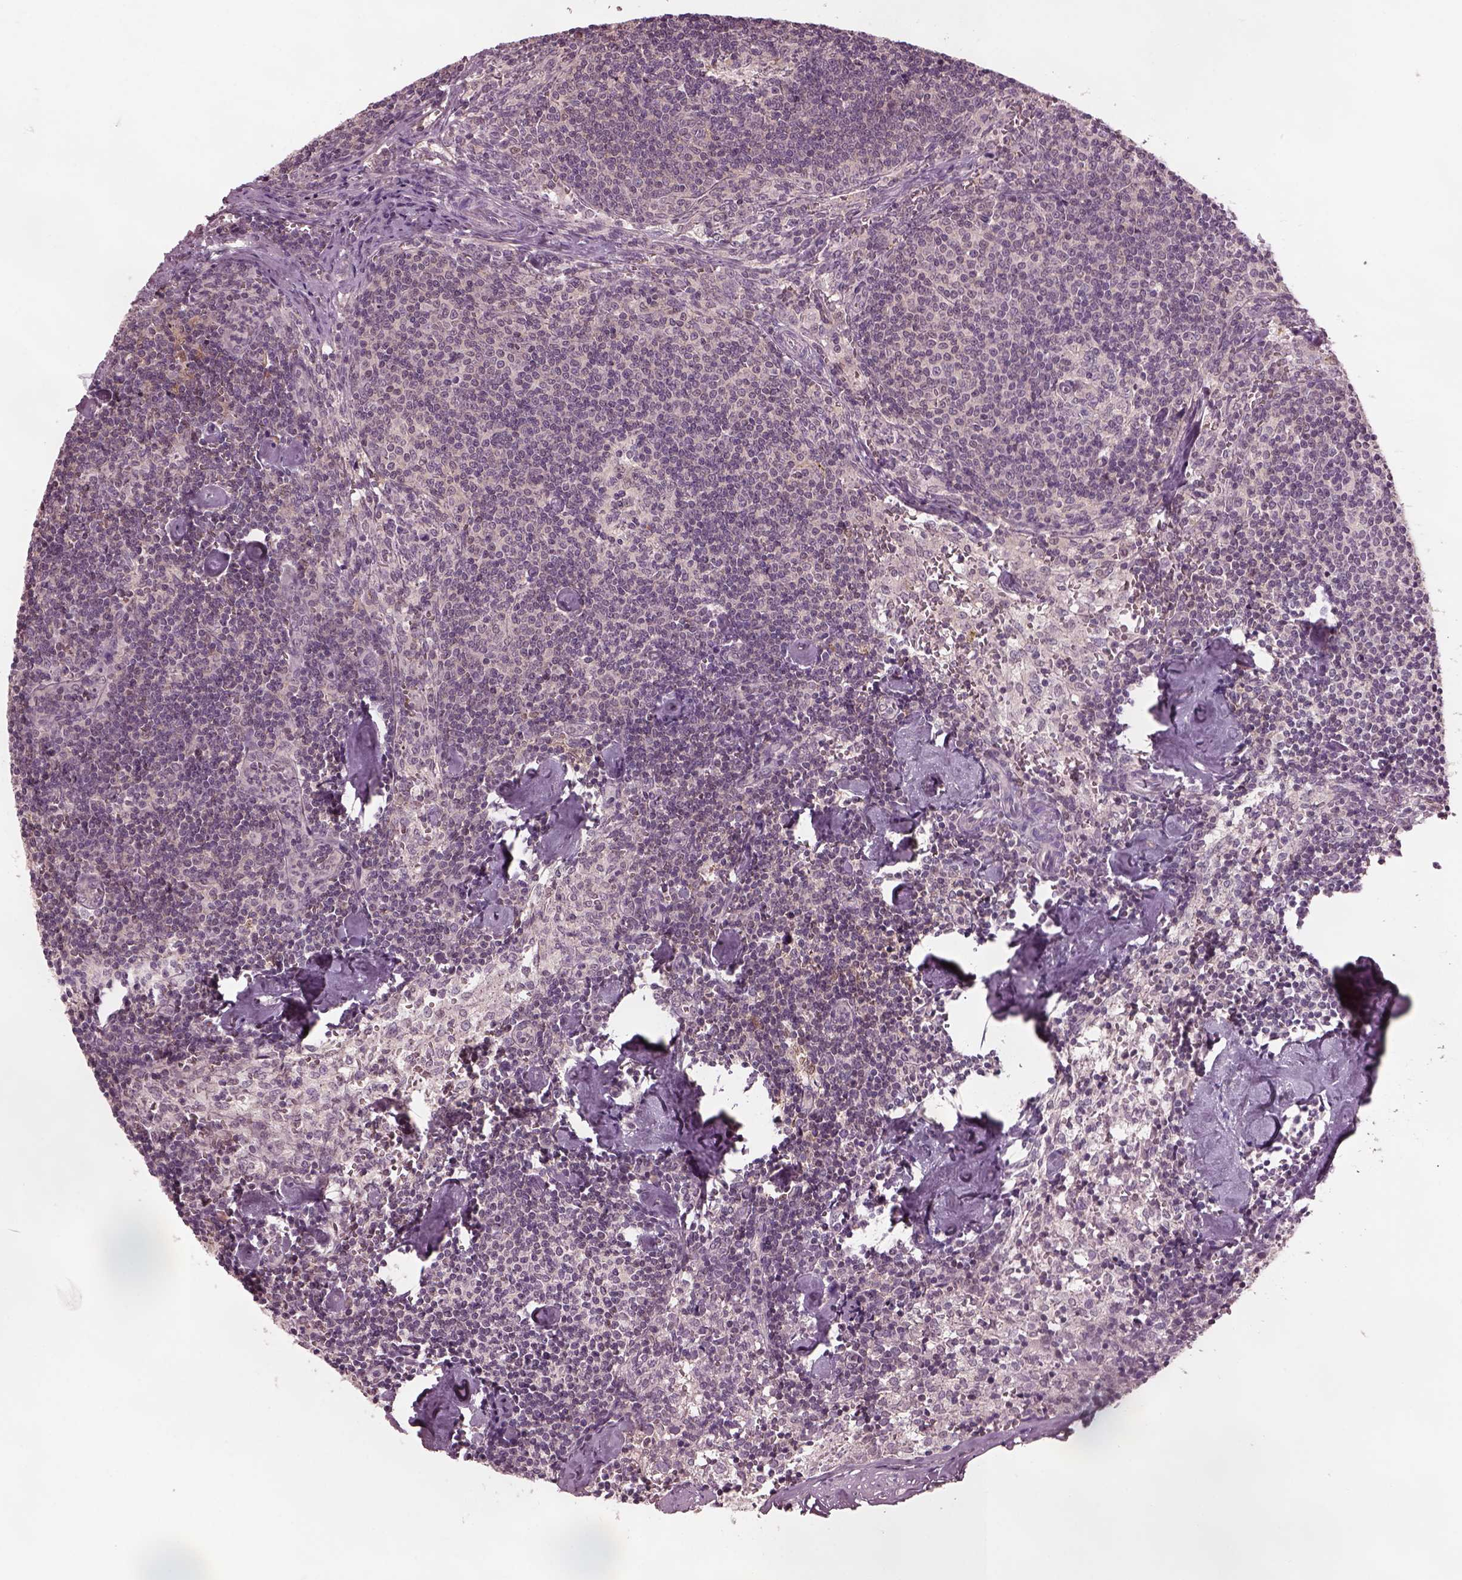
{"staining": {"intensity": "negative", "quantity": "none", "location": "none"}, "tissue": "lymph node", "cell_type": "Germinal center cells", "image_type": "normal", "snomed": [{"axis": "morphology", "description": "Normal tissue, NOS"}, {"axis": "topography", "description": "Lymph node"}], "caption": "Immunohistochemistry of benign lymph node demonstrates no staining in germinal center cells.", "gene": "SRI", "patient": {"sex": "female", "age": 50}}